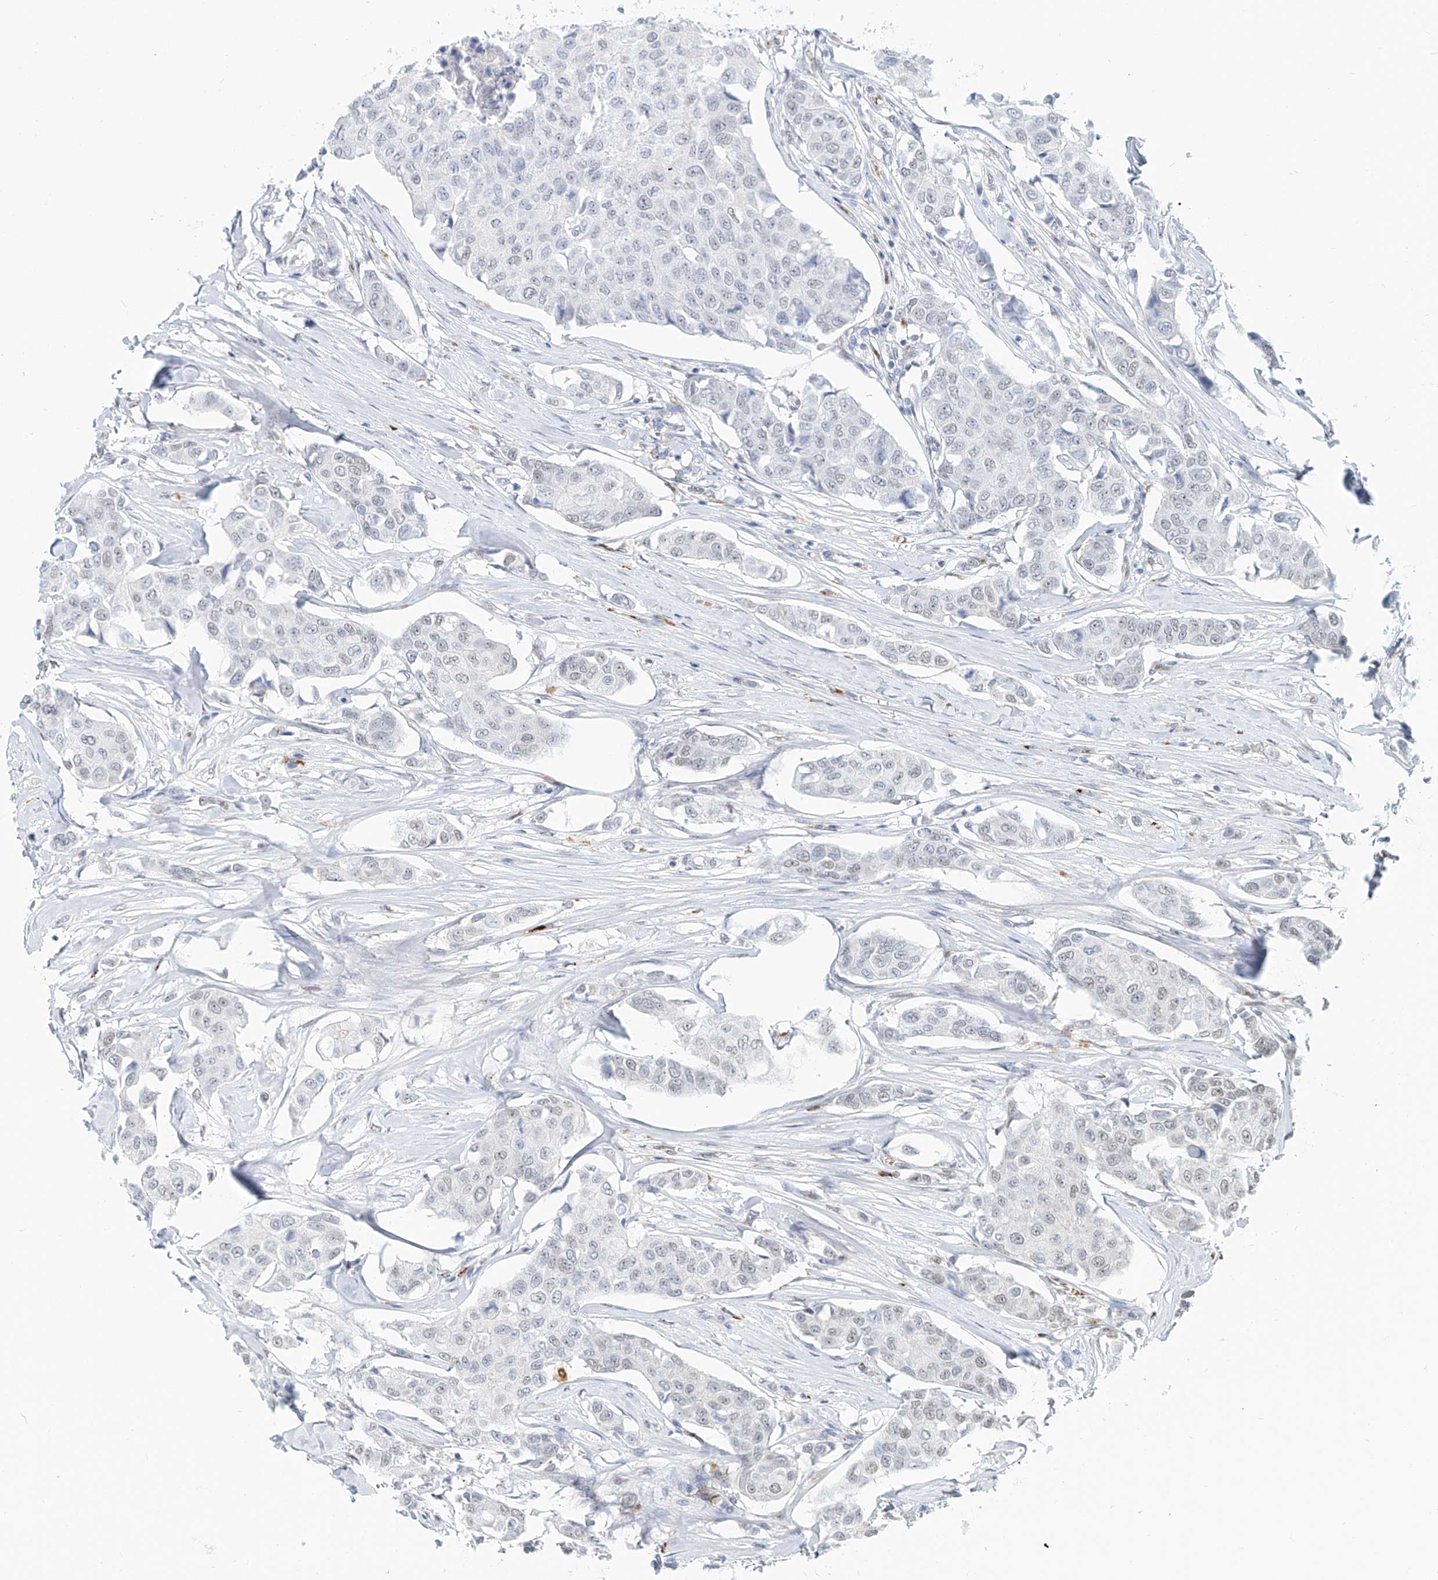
{"staining": {"intensity": "negative", "quantity": "none", "location": "none"}, "tissue": "breast cancer", "cell_type": "Tumor cells", "image_type": "cancer", "snomed": [{"axis": "morphology", "description": "Duct carcinoma"}, {"axis": "topography", "description": "Breast"}], "caption": "A high-resolution image shows immunohistochemistry staining of breast intraductal carcinoma, which shows no significant positivity in tumor cells. (Stains: DAB (3,3'-diaminobenzidine) immunohistochemistry (IHC) with hematoxylin counter stain, Microscopy: brightfield microscopy at high magnification).", "gene": "SASH1", "patient": {"sex": "female", "age": 80}}